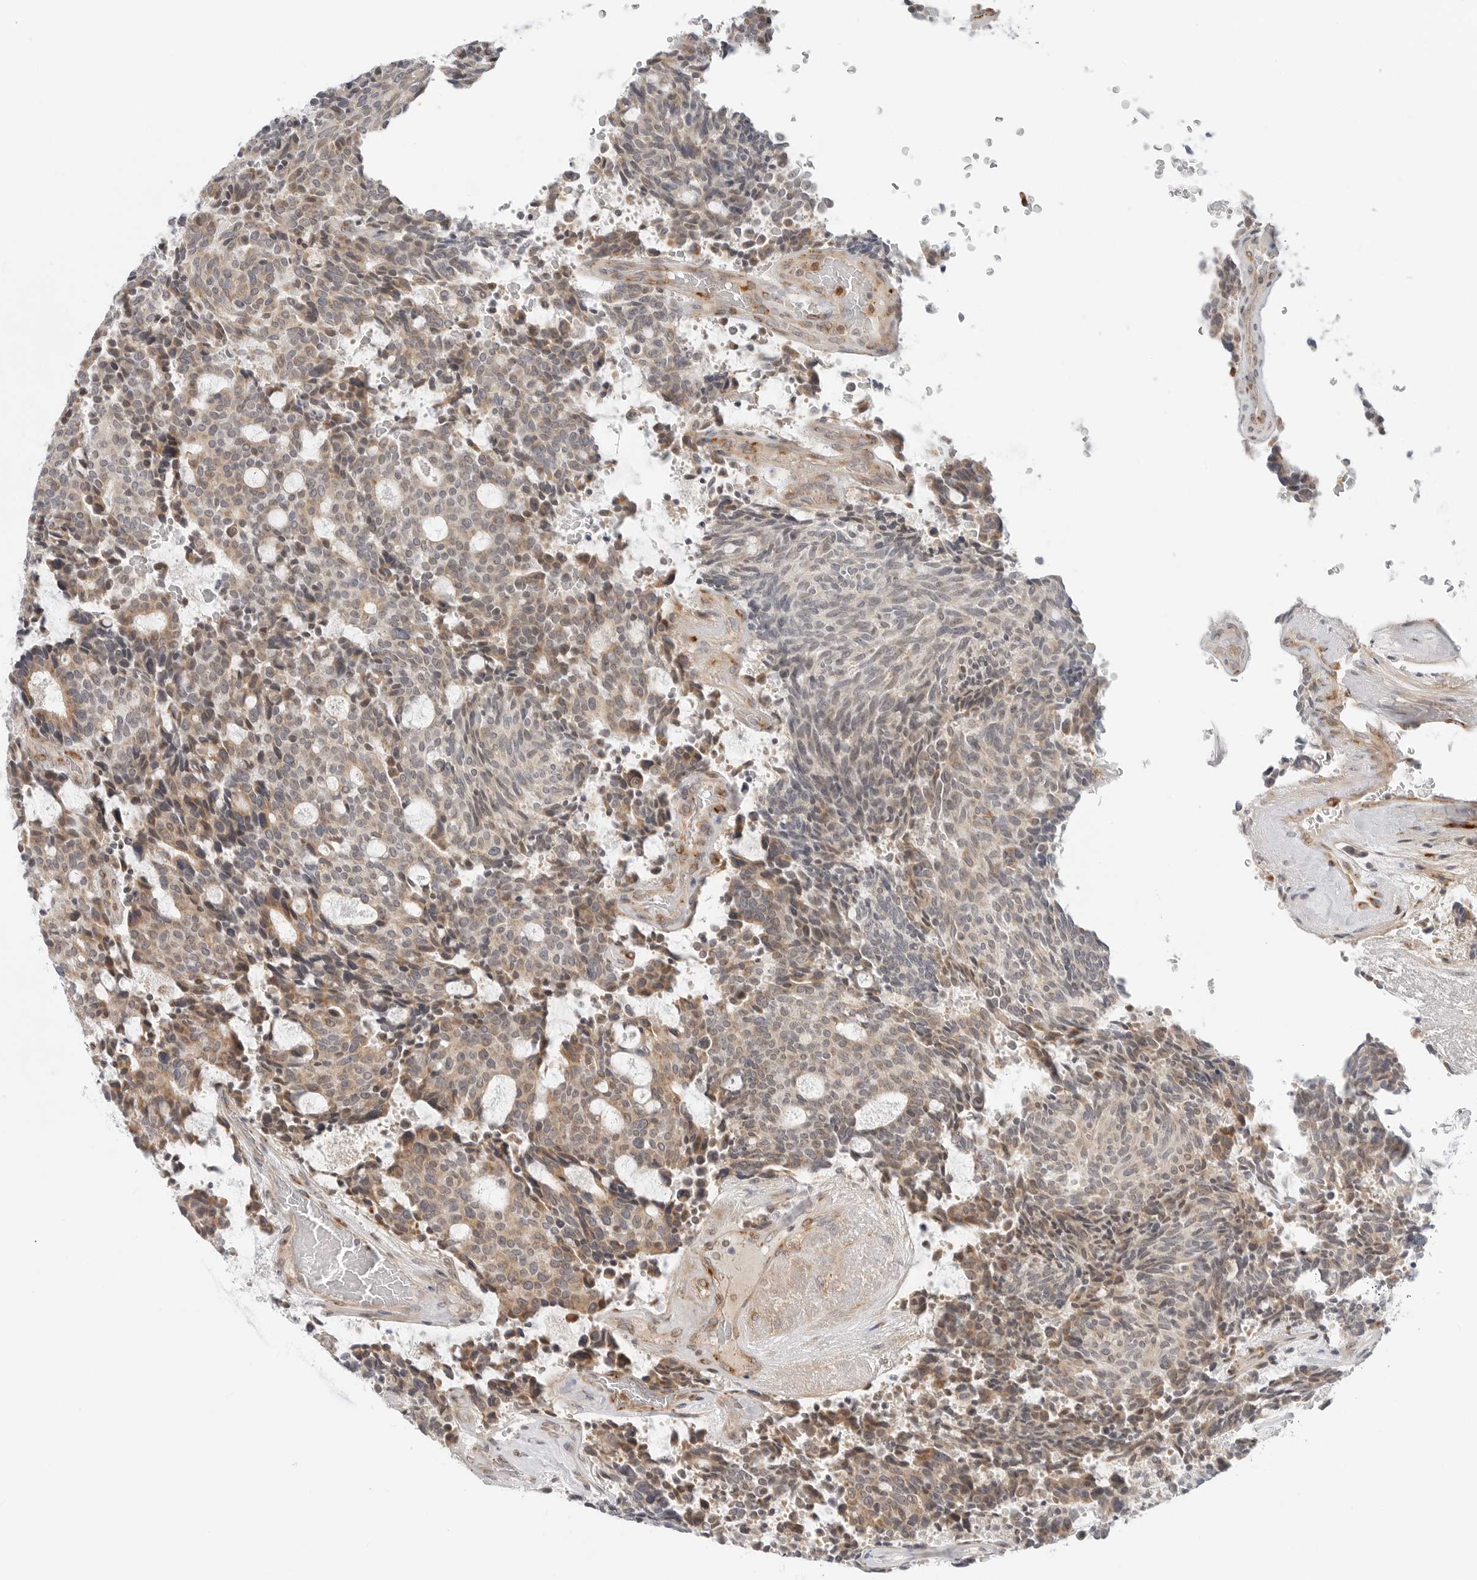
{"staining": {"intensity": "weak", "quantity": "25%-75%", "location": "cytoplasmic/membranous"}, "tissue": "carcinoid", "cell_type": "Tumor cells", "image_type": "cancer", "snomed": [{"axis": "morphology", "description": "Carcinoid, malignant, NOS"}, {"axis": "topography", "description": "Pancreas"}], "caption": "Human carcinoid stained with a protein marker displays weak staining in tumor cells.", "gene": "C1QTNF1", "patient": {"sex": "female", "age": 54}}